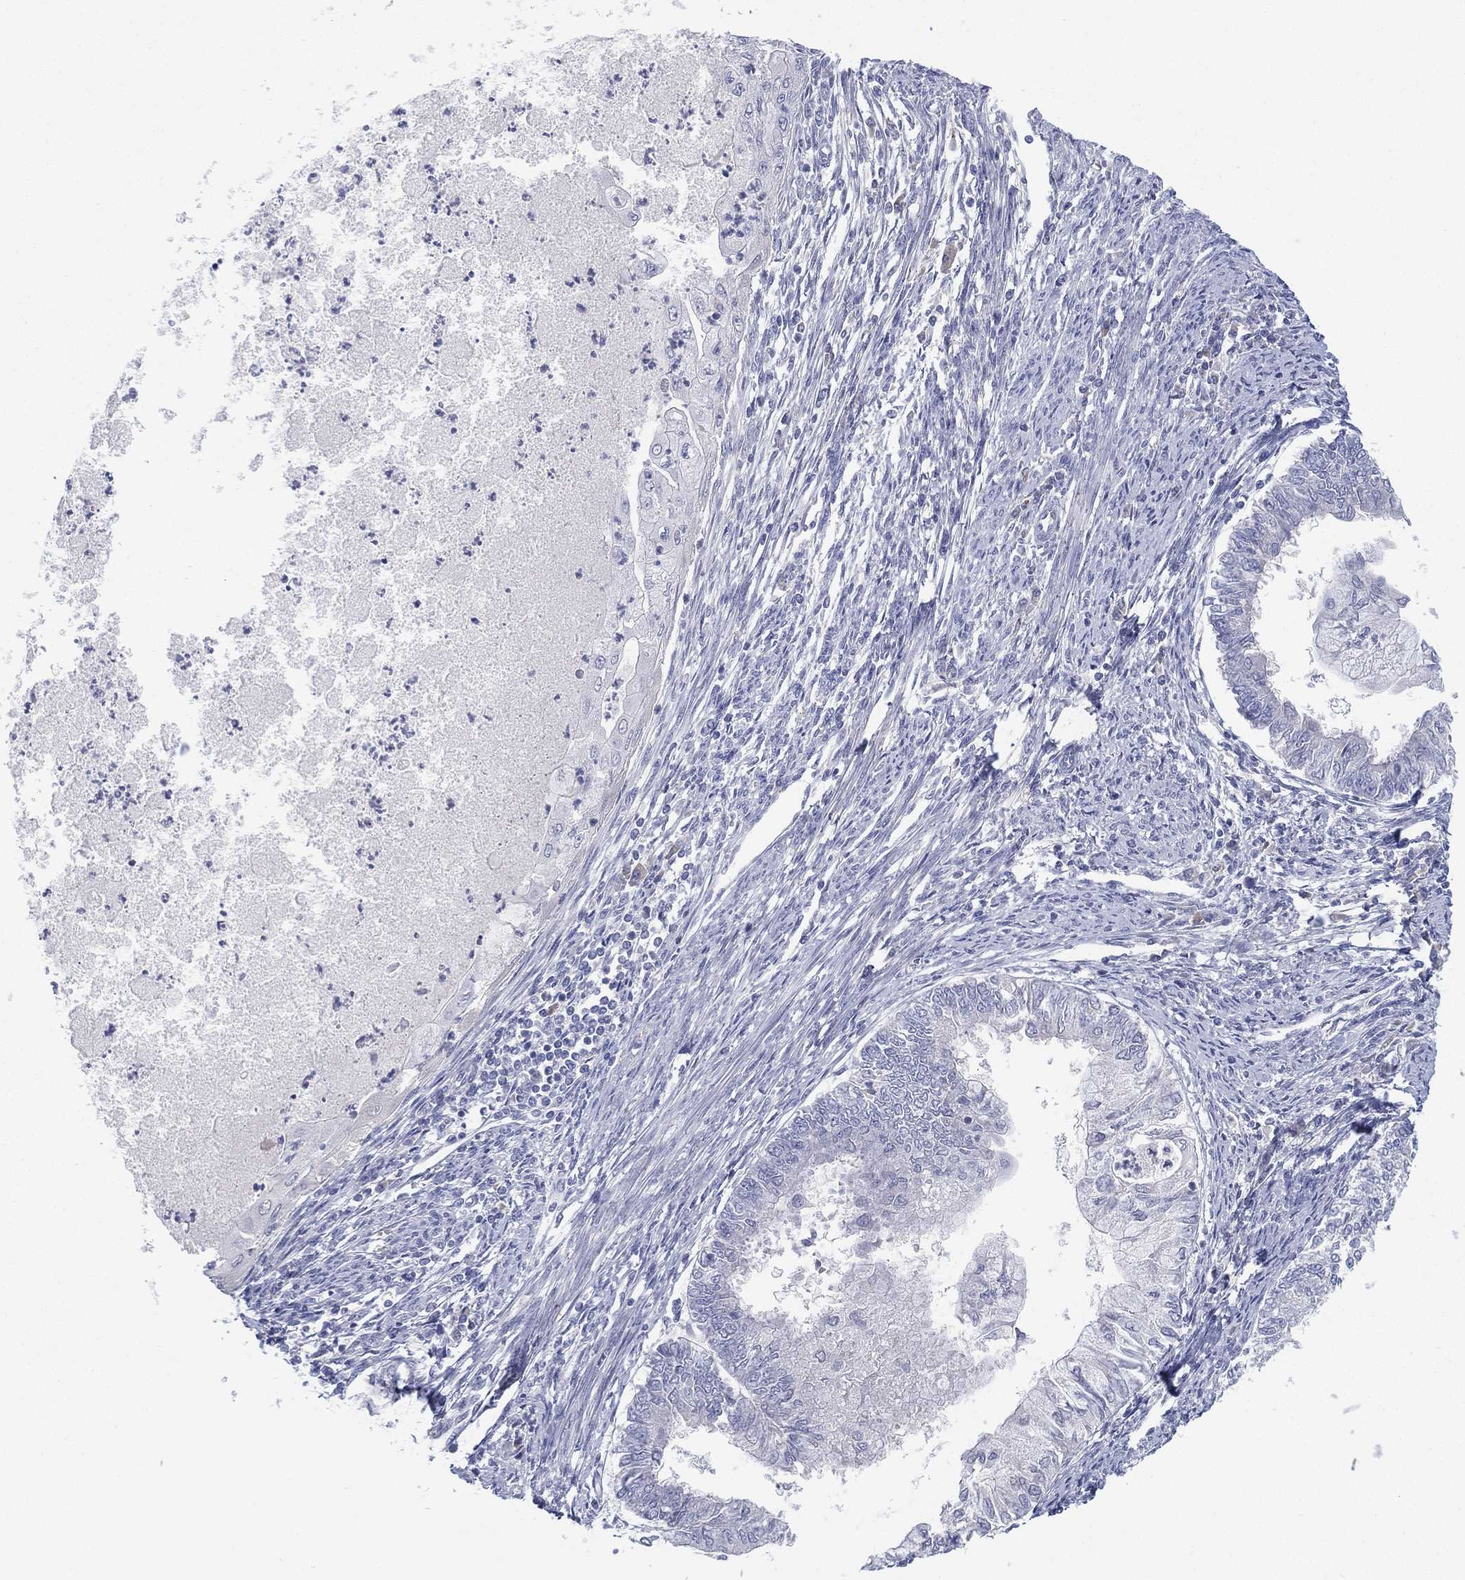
{"staining": {"intensity": "negative", "quantity": "none", "location": "none"}, "tissue": "endometrial cancer", "cell_type": "Tumor cells", "image_type": "cancer", "snomed": [{"axis": "morphology", "description": "Adenocarcinoma, NOS"}, {"axis": "topography", "description": "Endometrium"}], "caption": "Tumor cells are negative for brown protein staining in adenocarcinoma (endometrial).", "gene": "CYP2D6", "patient": {"sex": "female", "age": 59}}